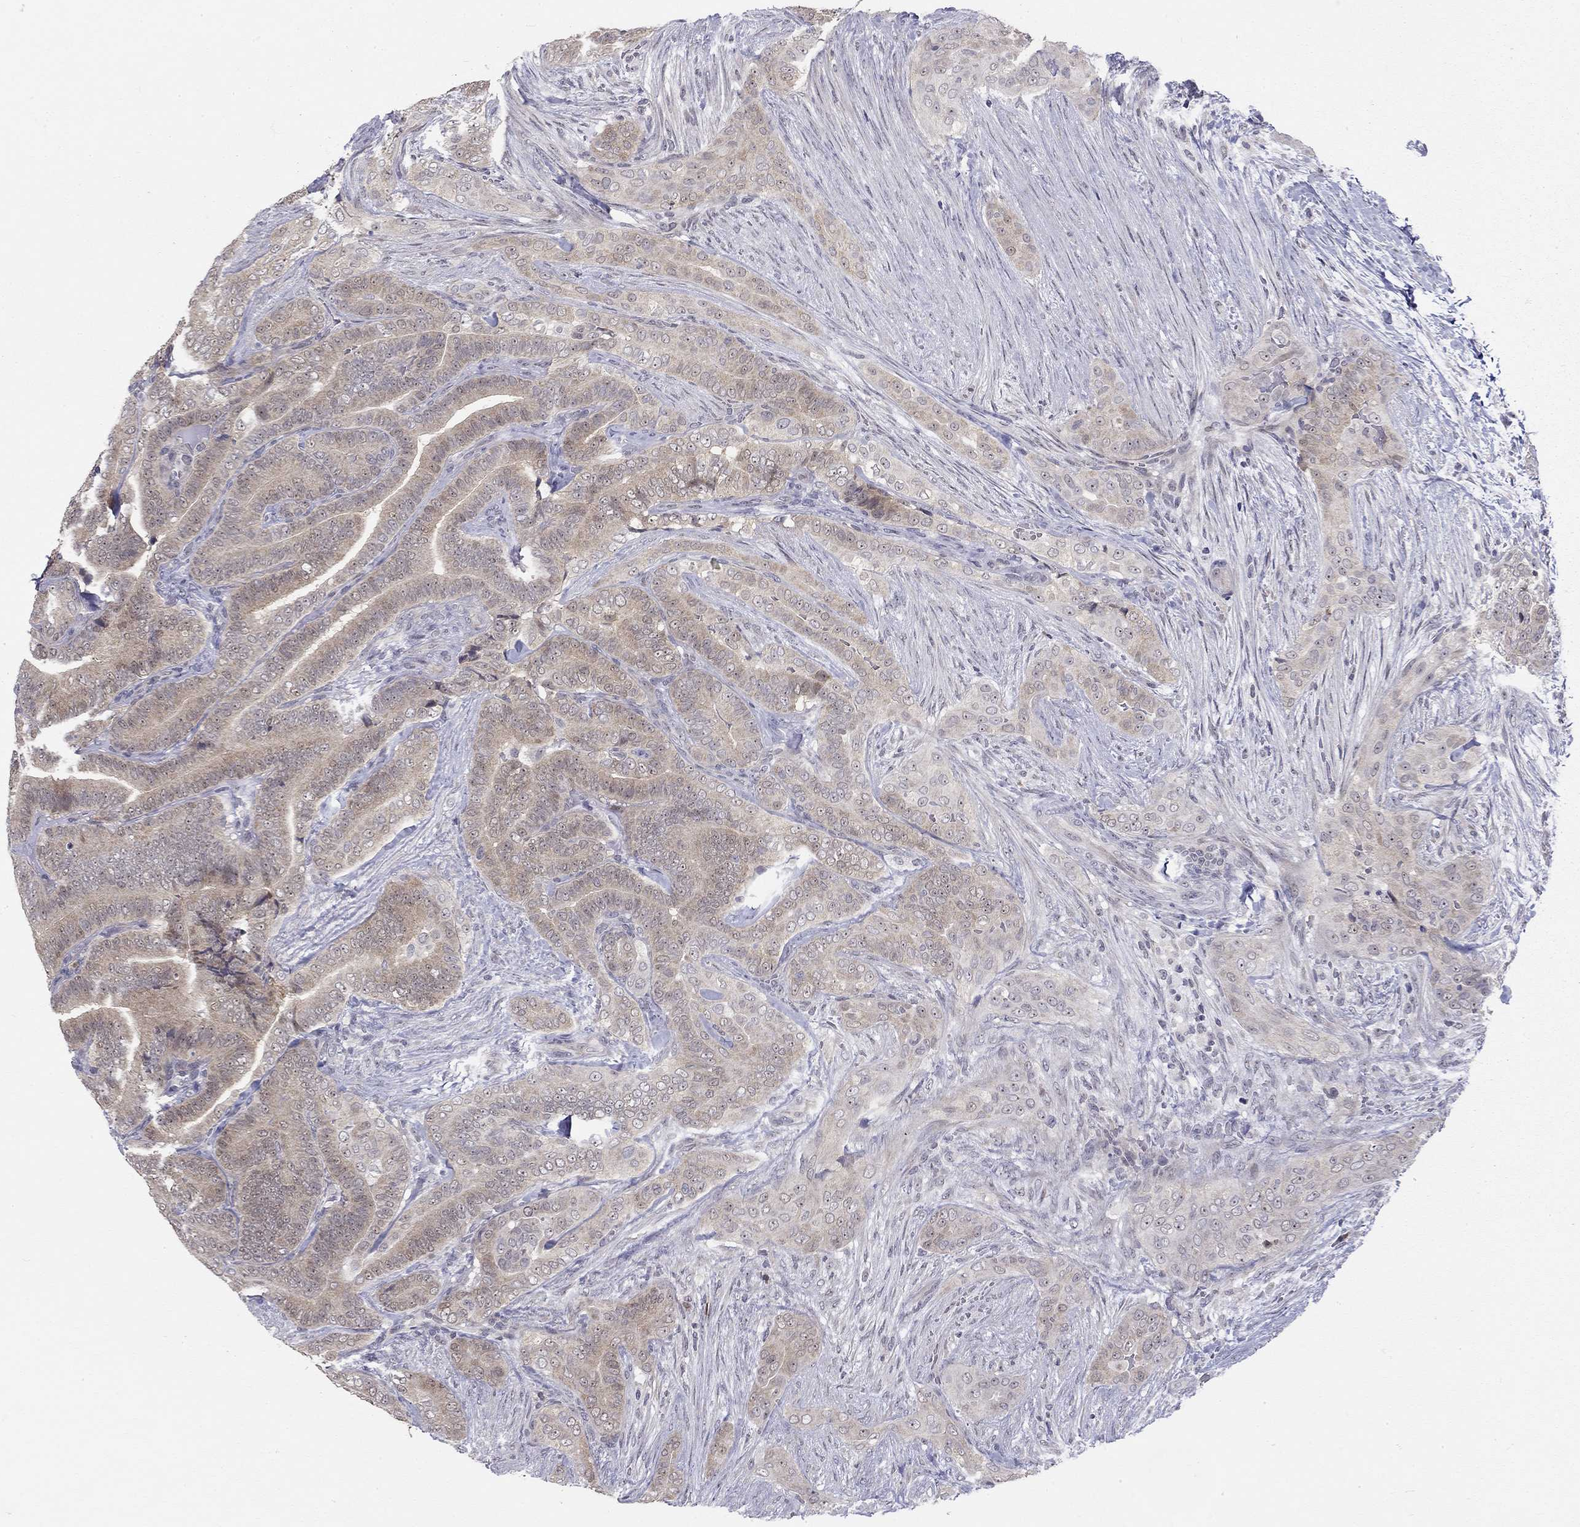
{"staining": {"intensity": "negative", "quantity": "none", "location": "none"}, "tissue": "thyroid cancer", "cell_type": "Tumor cells", "image_type": "cancer", "snomed": [{"axis": "morphology", "description": "Papillary adenocarcinoma, NOS"}, {"axis": "topography", "description": "Thyroid gland"}], "caption": "An immunohistochemistry image of thyroid cancer is shown. There is no staining in tumor cells of thyroid cancer.", "gene": "STXBP6", "patient": {"sex": "male", "age": 61}}